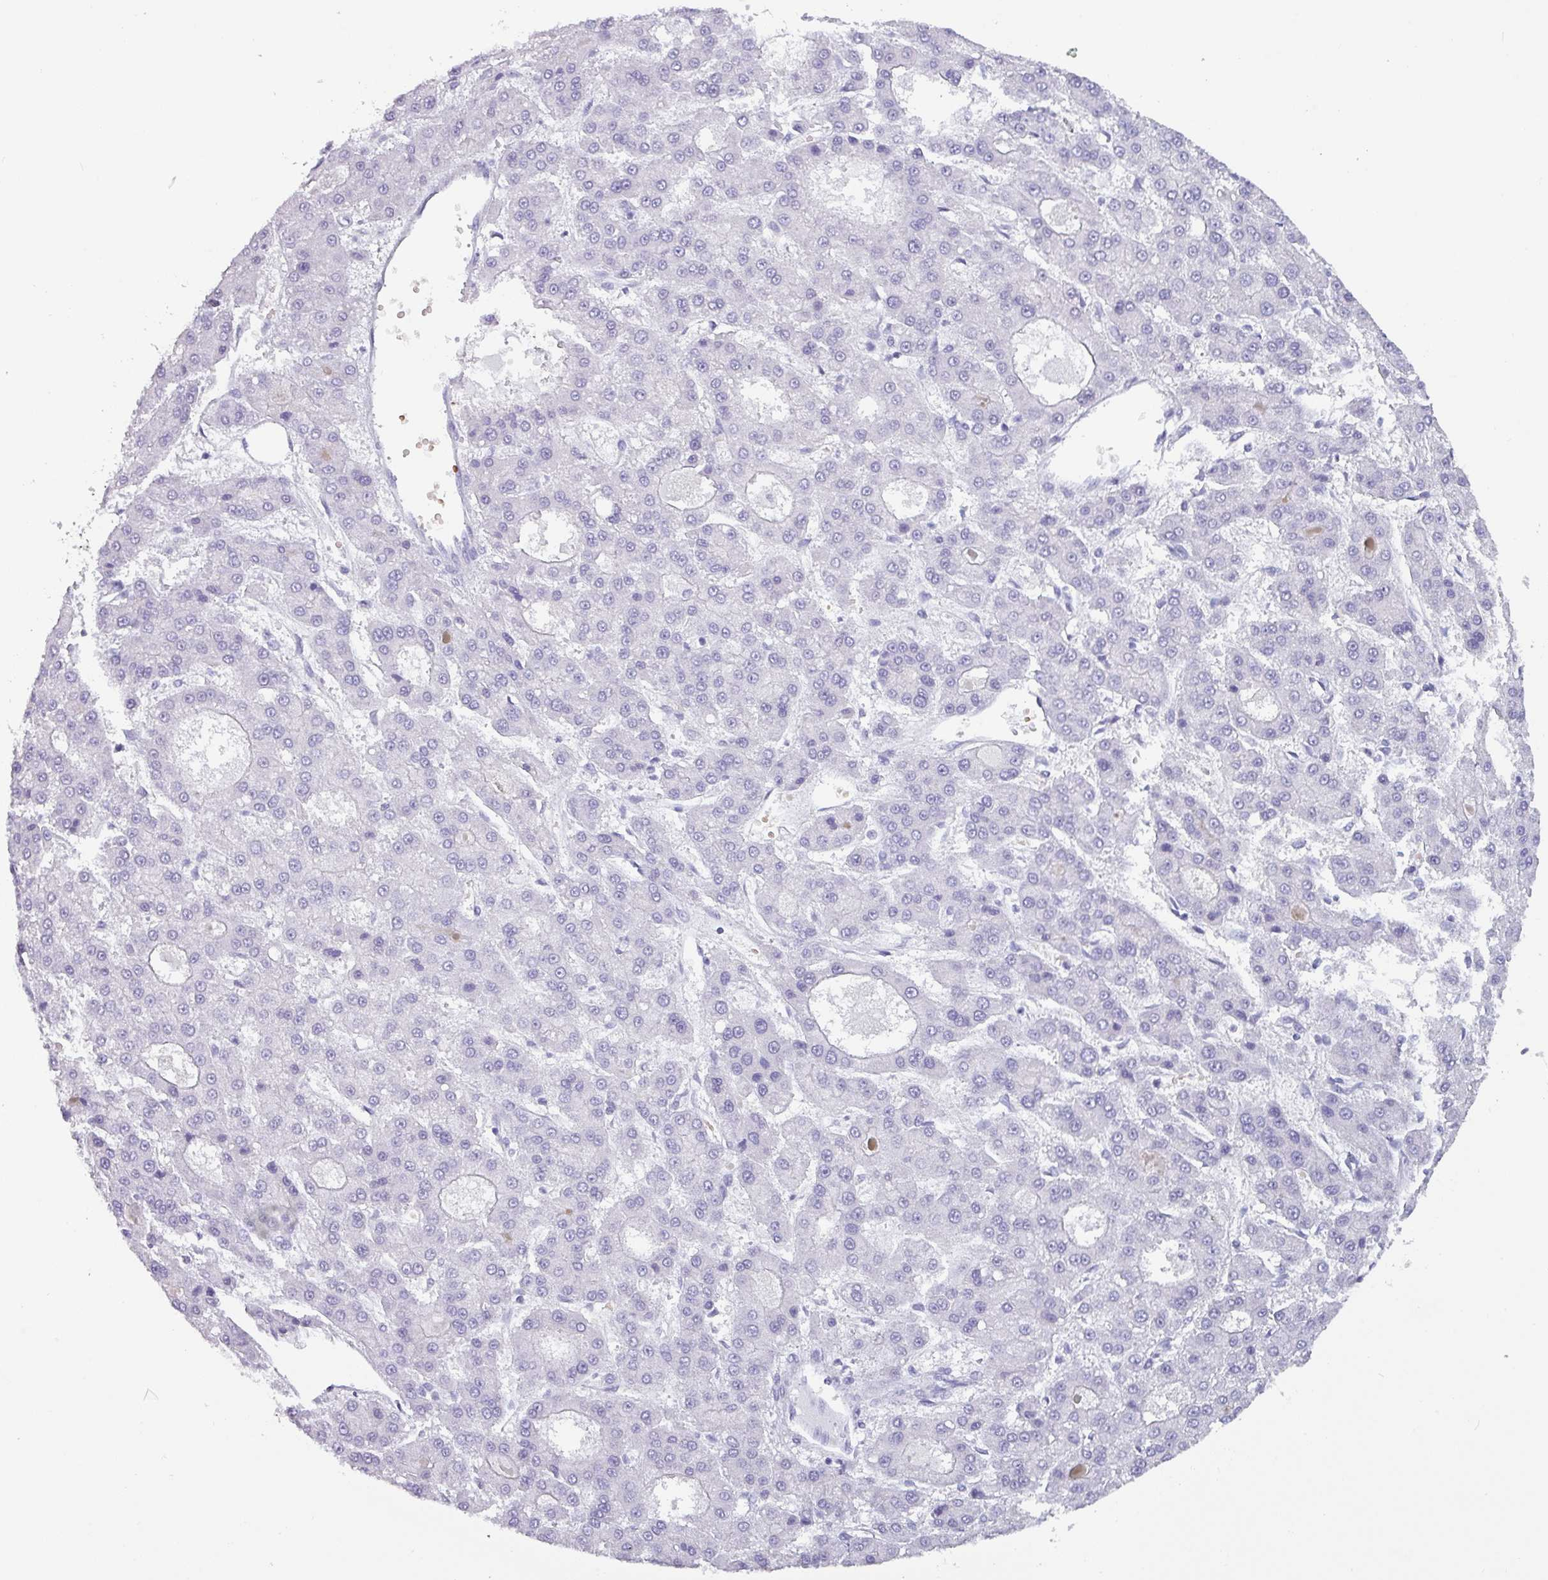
{"staining": {"intensity": "negative", "quantity": "none", "location": "none"}, "tissue": "liver cancer", "cell_type": "Tumor cells", "image_type": "cancer", "snomed": [{"axis": "morphology", "description": "Carcinoma, Hepatocellular, NOS"}, {"axis": "topography", "description": "Liver"}], "caption": "Immunohistochemical staining of human liver cancer (hepatocellular carcinoma) reveals no significant expression in tumor cells.", "gene": "CRYBB2", "patient": {"sex": "male", "age": 70}}